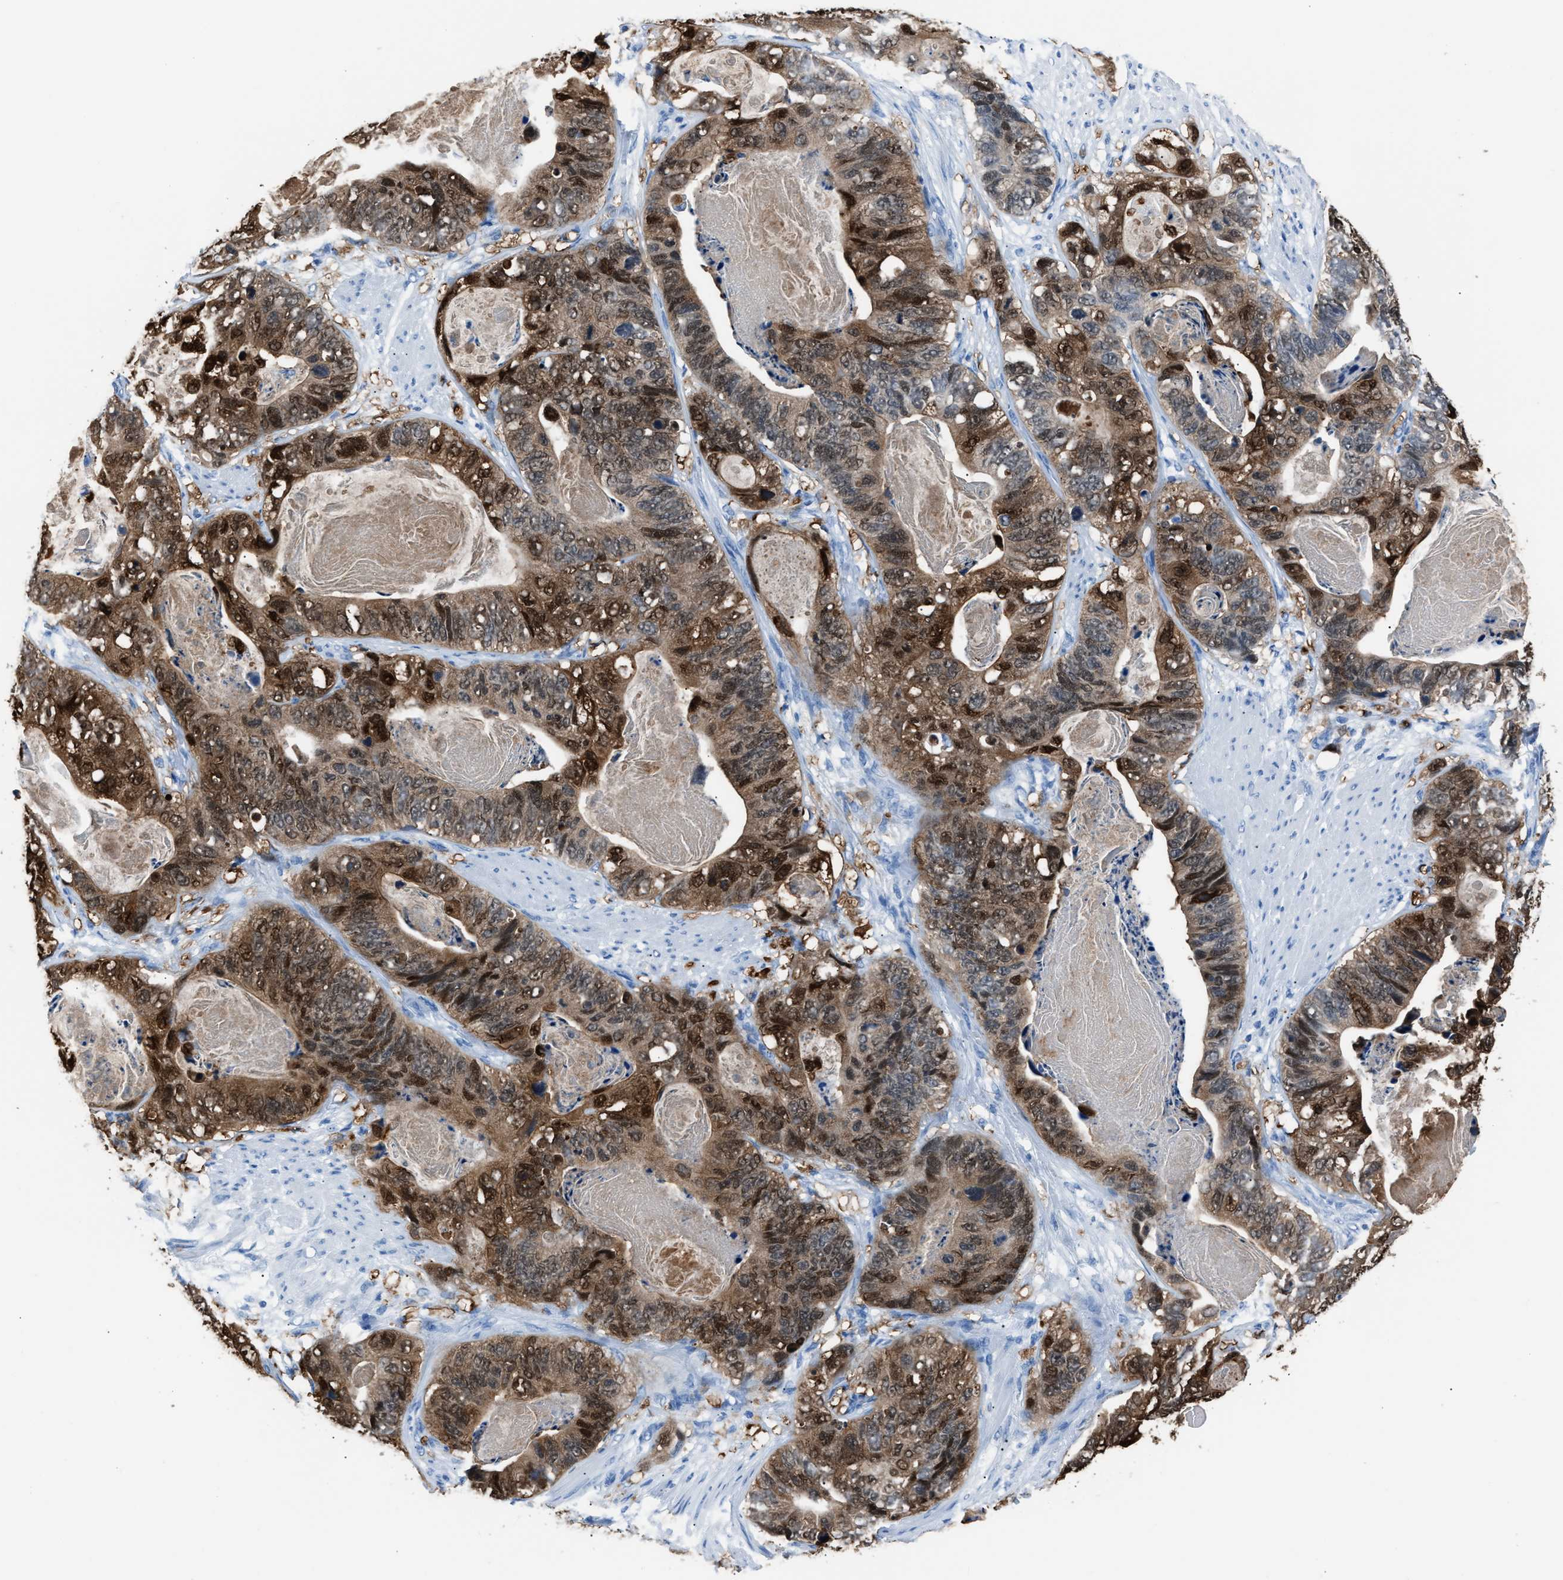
{"staining": {"intensity": "moderate", "quantity": ">75%", "location": "cytoplasmic/membranous,nuclear"}, "tissue": "stomach cancer", "cell_type": "Tumor cells", "image_type": "cancer", "snomed": [{"axis": "morphology", "description": "Adenocarcinoma, NOS"}, {"axis": "topography", "description": "Stomach"}], "caption": "This is a micrograph of immunohistochemistry staining of stomach cancer, which shows moderate expression in the cytoplasmic/membranous and nuclear of tumor cells.", "gene": "S100P", "patient": {"sex": "female", "age": 89}}